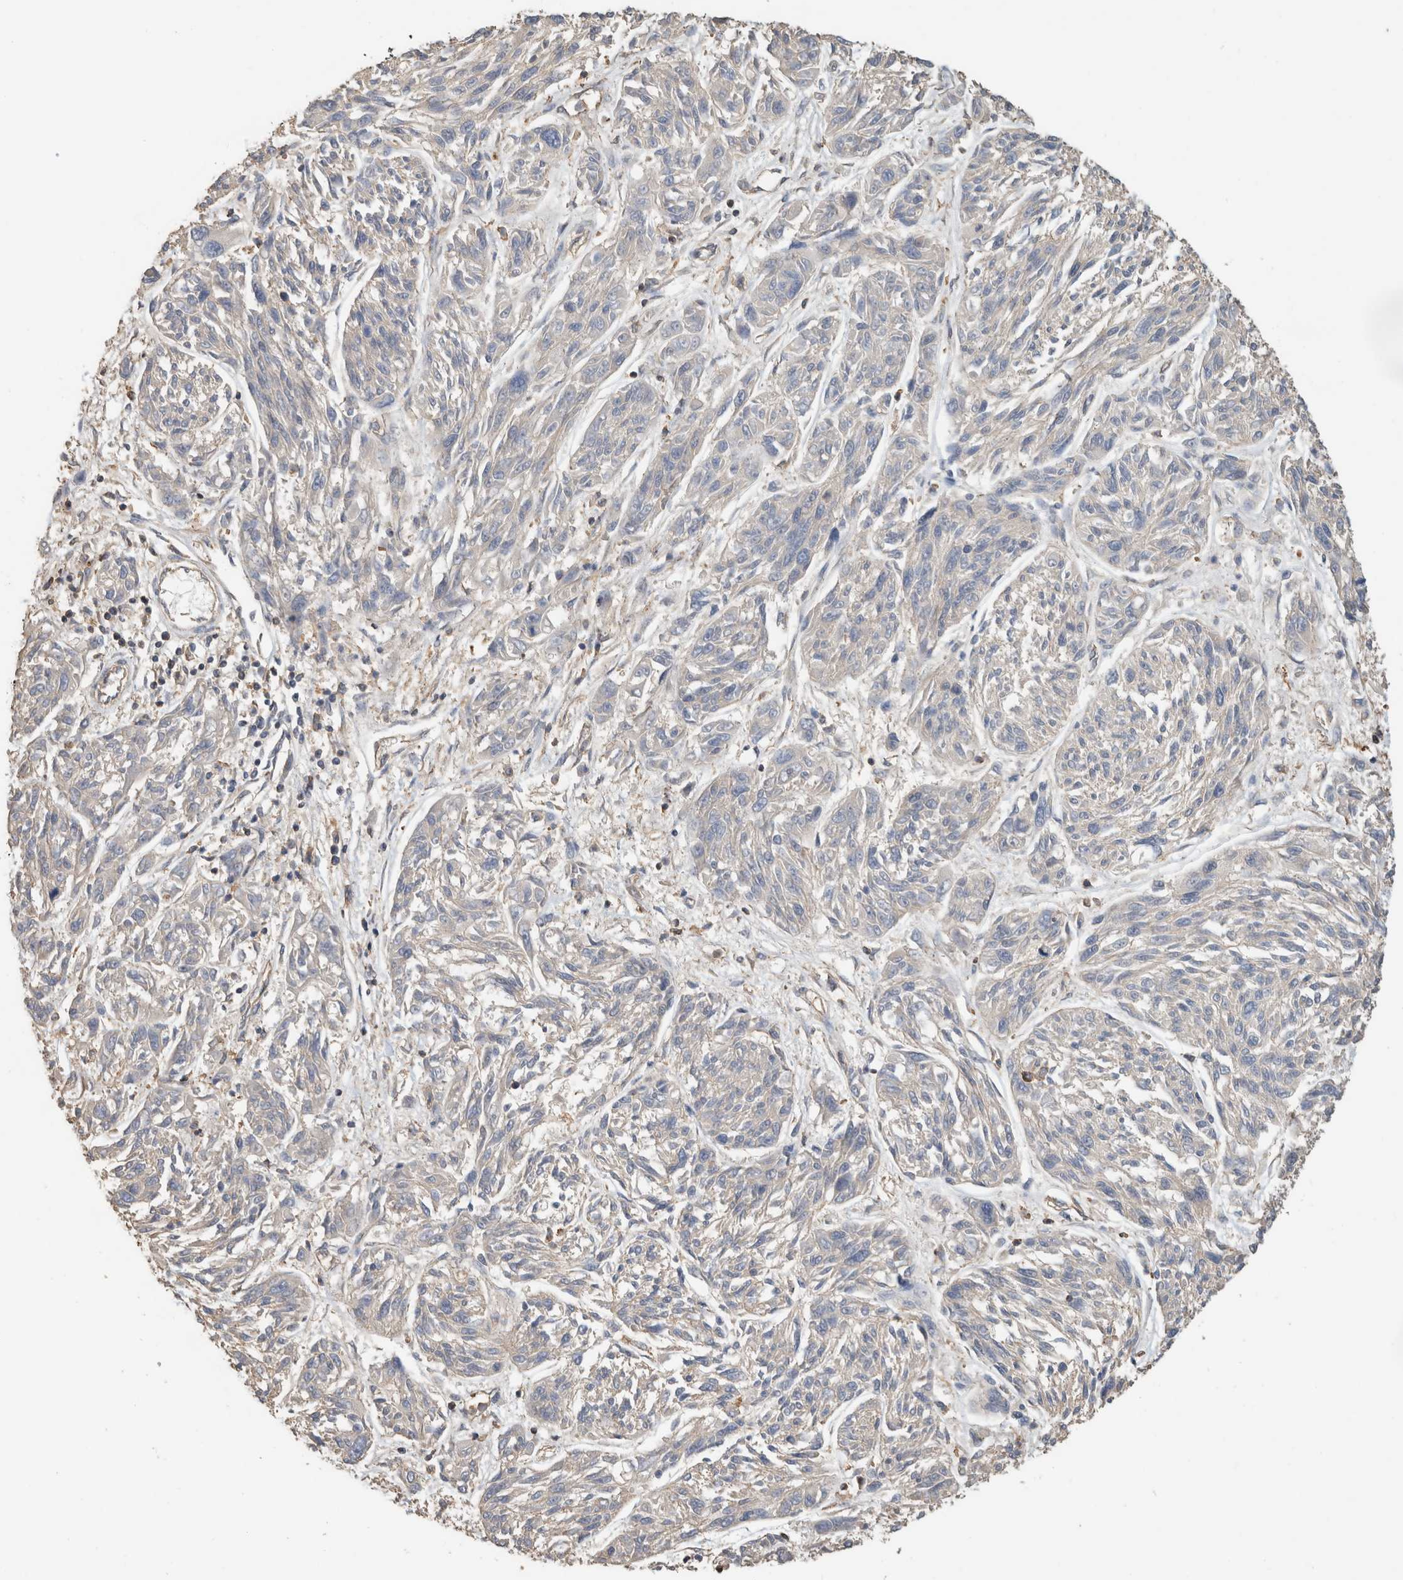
{"staining": {"intensity": "negative", "quantity": "none", "location": "none"}, "tissue": "melanoma", "cell_type": "Tumor cells", "image_type": "cancer", "snomed": [{"axis": "morphology", "description": "Malignant melanoma, NOS"}, {"axis": "topography", "description": "Skin"}], "caption": "Malignant melanoma was stained to show a protein in brown. There is no significant staining in tumor cells. (DAB IHC visualized using brightfield microscopy, high magnification).", "gene": "EIF4G3", "patient": {"sex": "male", "age": 53}}